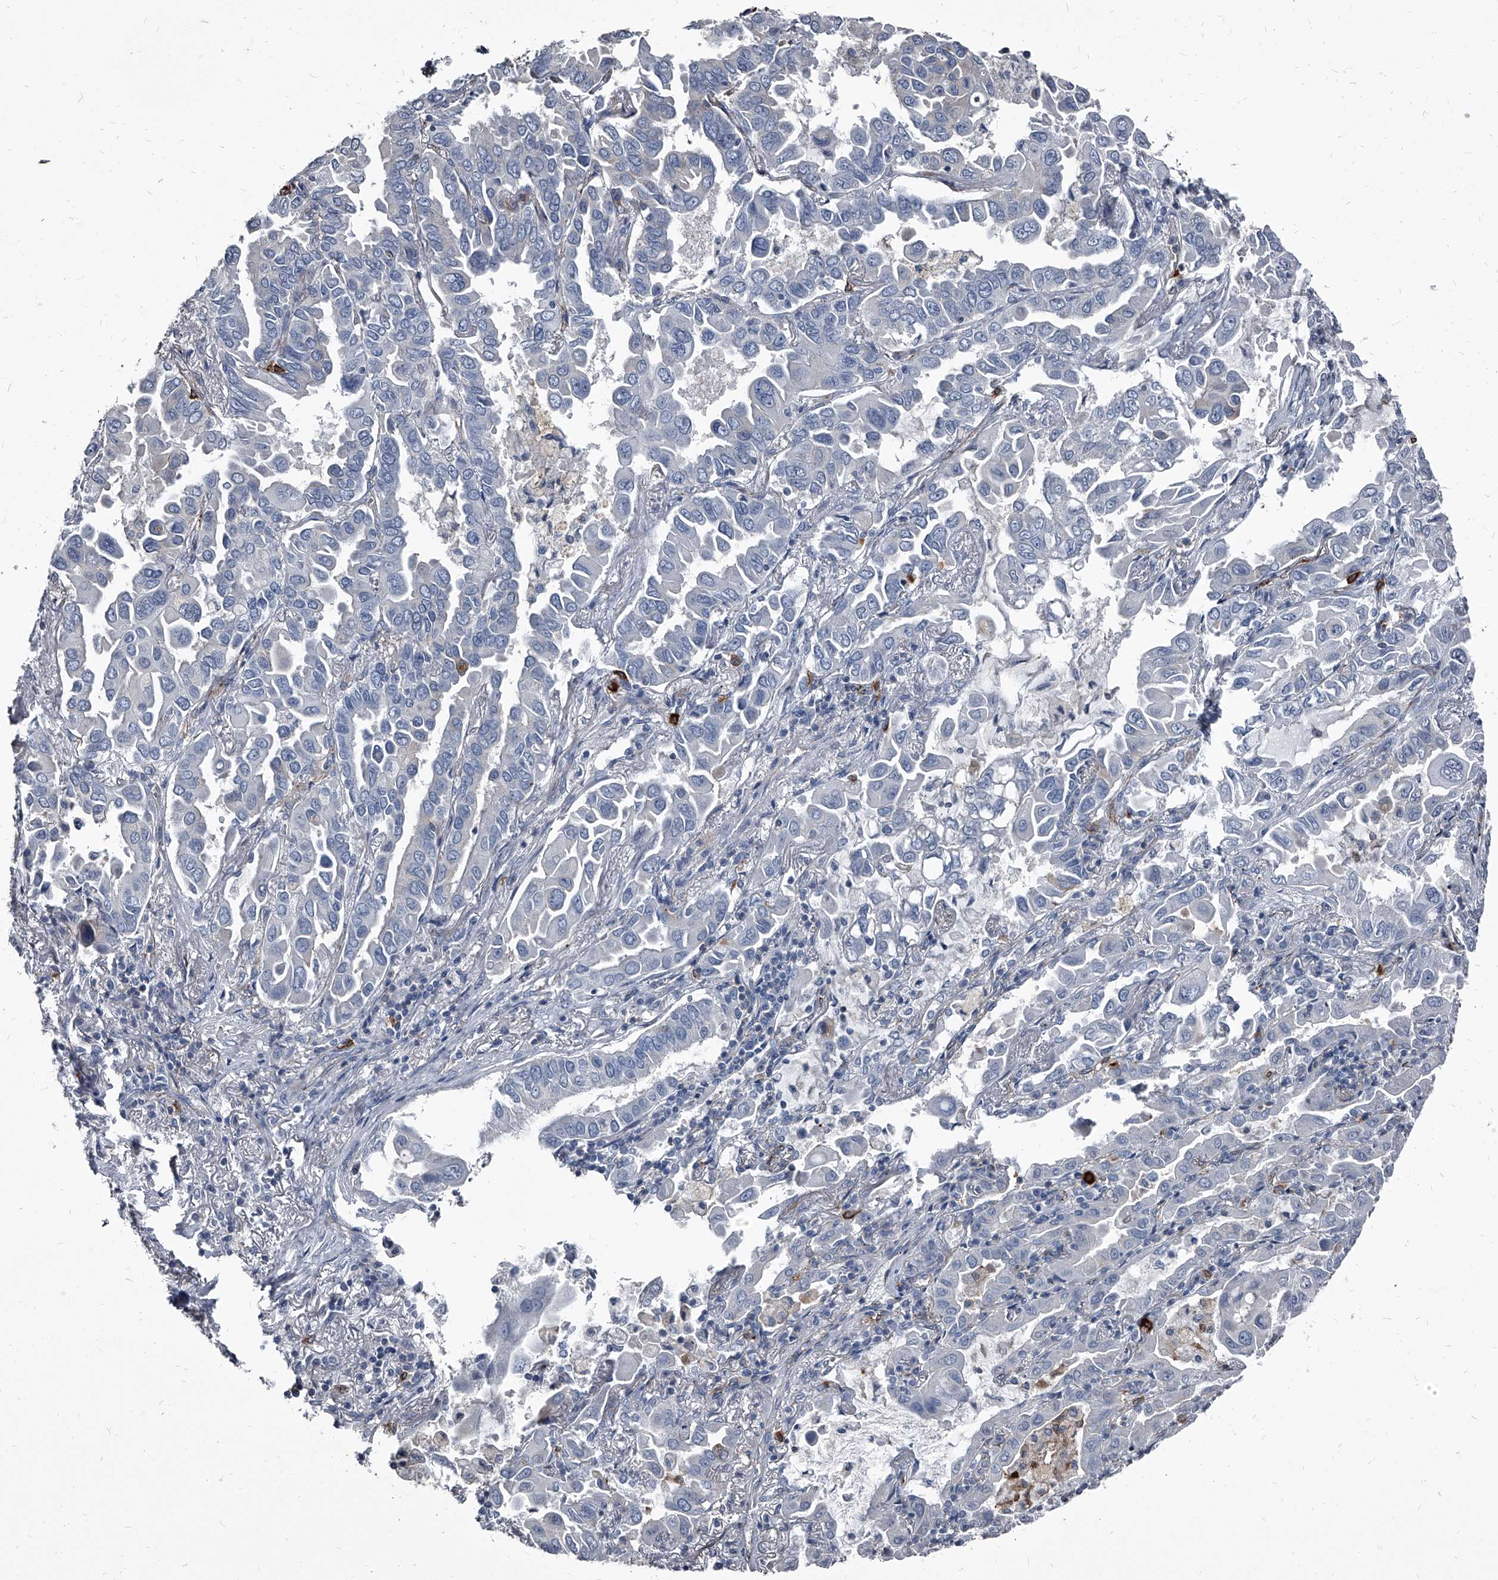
{"staining": {"intensity": "negative", "quantity": "none", "location": "none"}, "tissue": "lung cancer", "cell_type": "Tumor cells", "image_type": "cancer", "snomed": [{"axis": "morphology", "description": "Adenocarcinoma, NOS"}, {"axis": "topography", "description": "Lung"}], "caption": "Immunohistochemistry image of neoplastic tissue: lung adenocarcinoma stained with DAB exhibits no significant protein expression in tumor cells.", "gene": "PGLYRP3", "patient": {"sex": "male", "age": 64}}